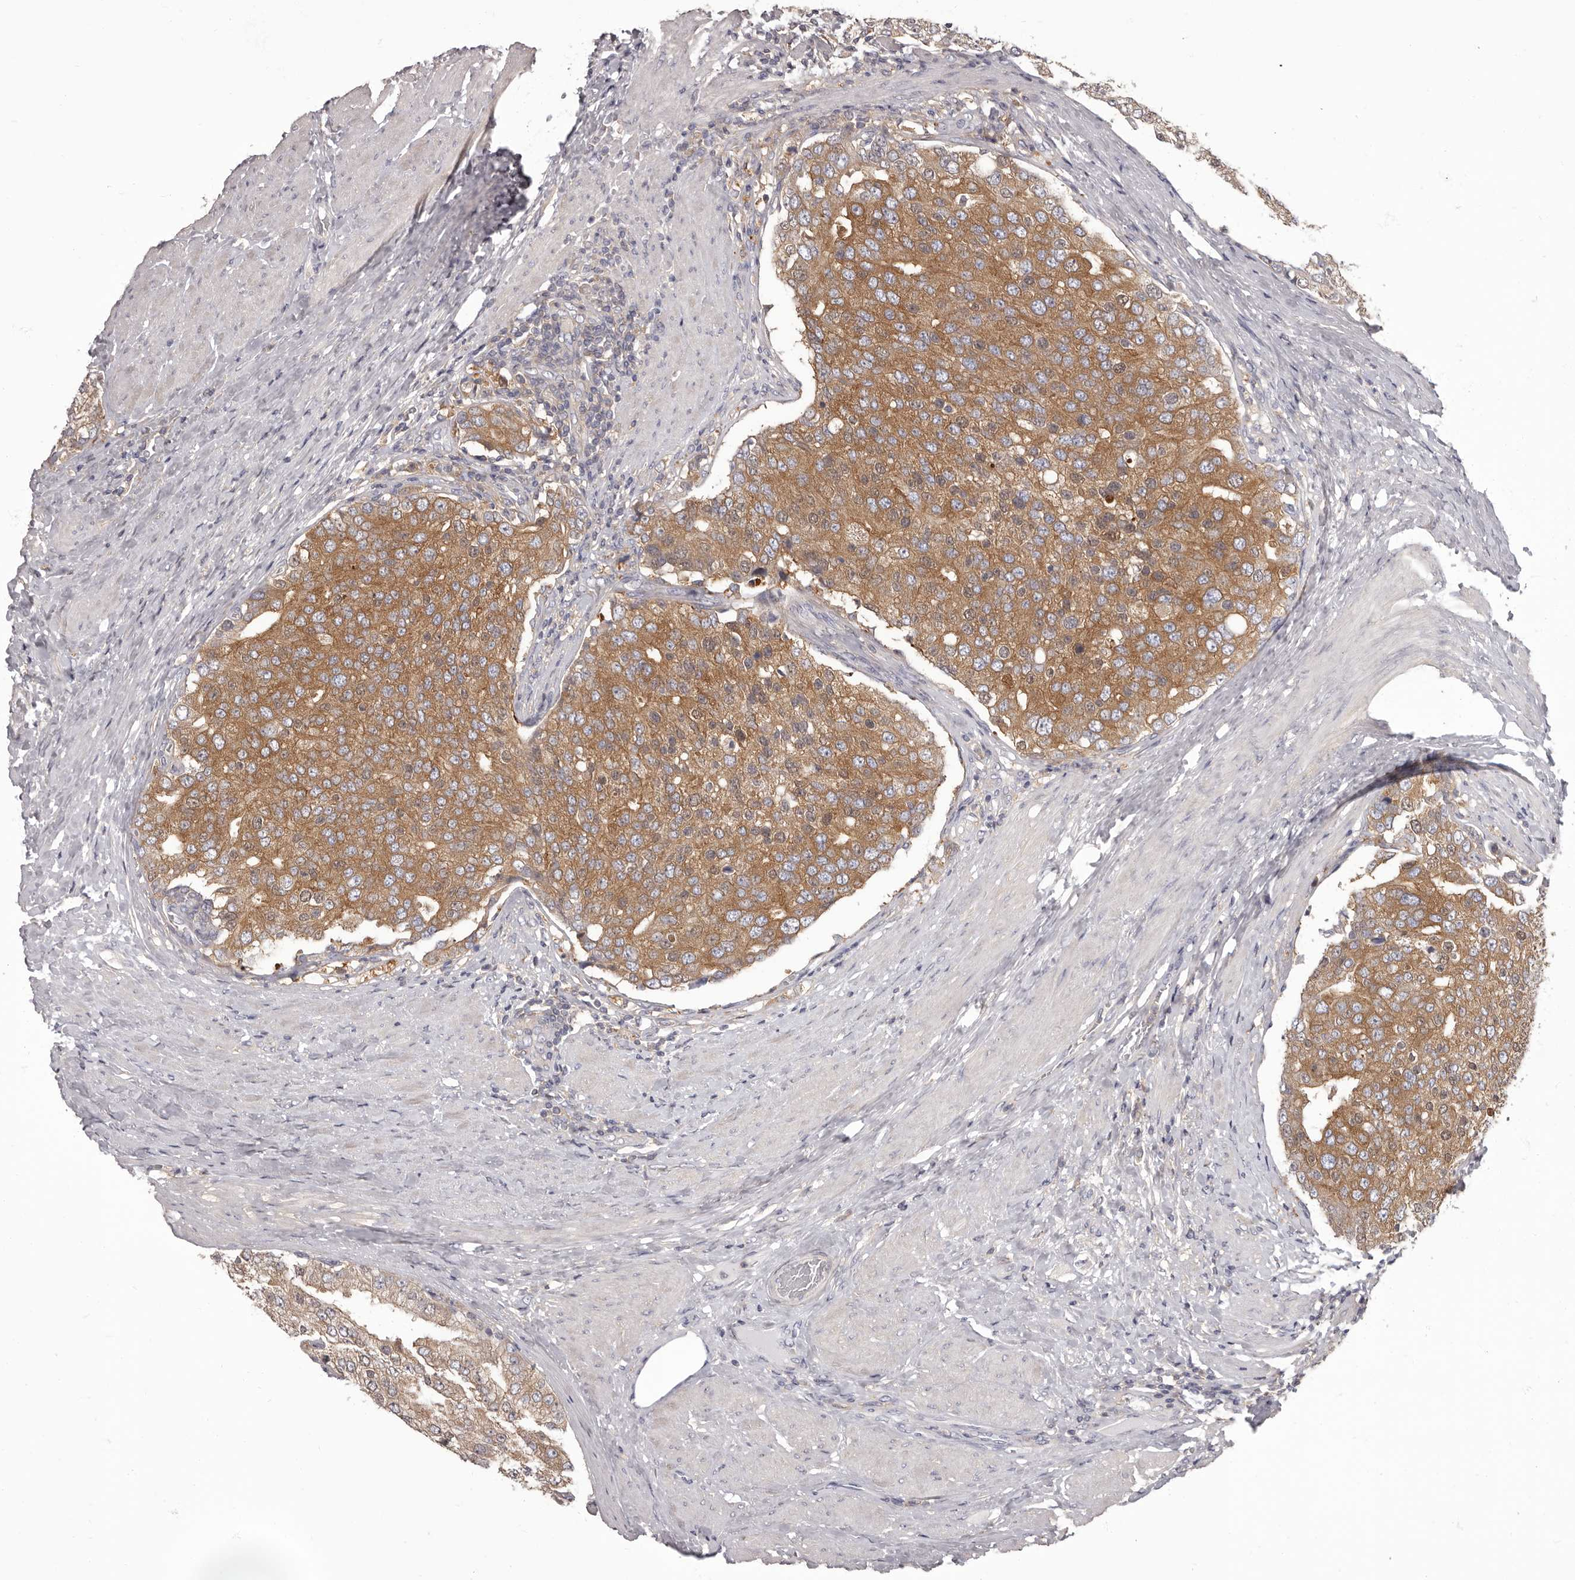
{"staining": {"intensity": "moderate", "quantity": ">75%", "location": "cytoplasmic/membranous"}, "tissue": "prostate cancer", "cell_type": "Tumor cells", "image_type": "cancer", "snomed": [{"axis": "morphology", "description": "Adenocarcinoma, High grade"}, {"axis": "topography", "description": "Prostate"}], "caption": "Immunohistochemical staining of human high-grade adenocarcinoma (prostate) displays moderate cytoplasmic/membranous protein expression in approximately >75% of tumor cells.", "gene": "APEH", "patient": {"sex": "male", "age": 50}}